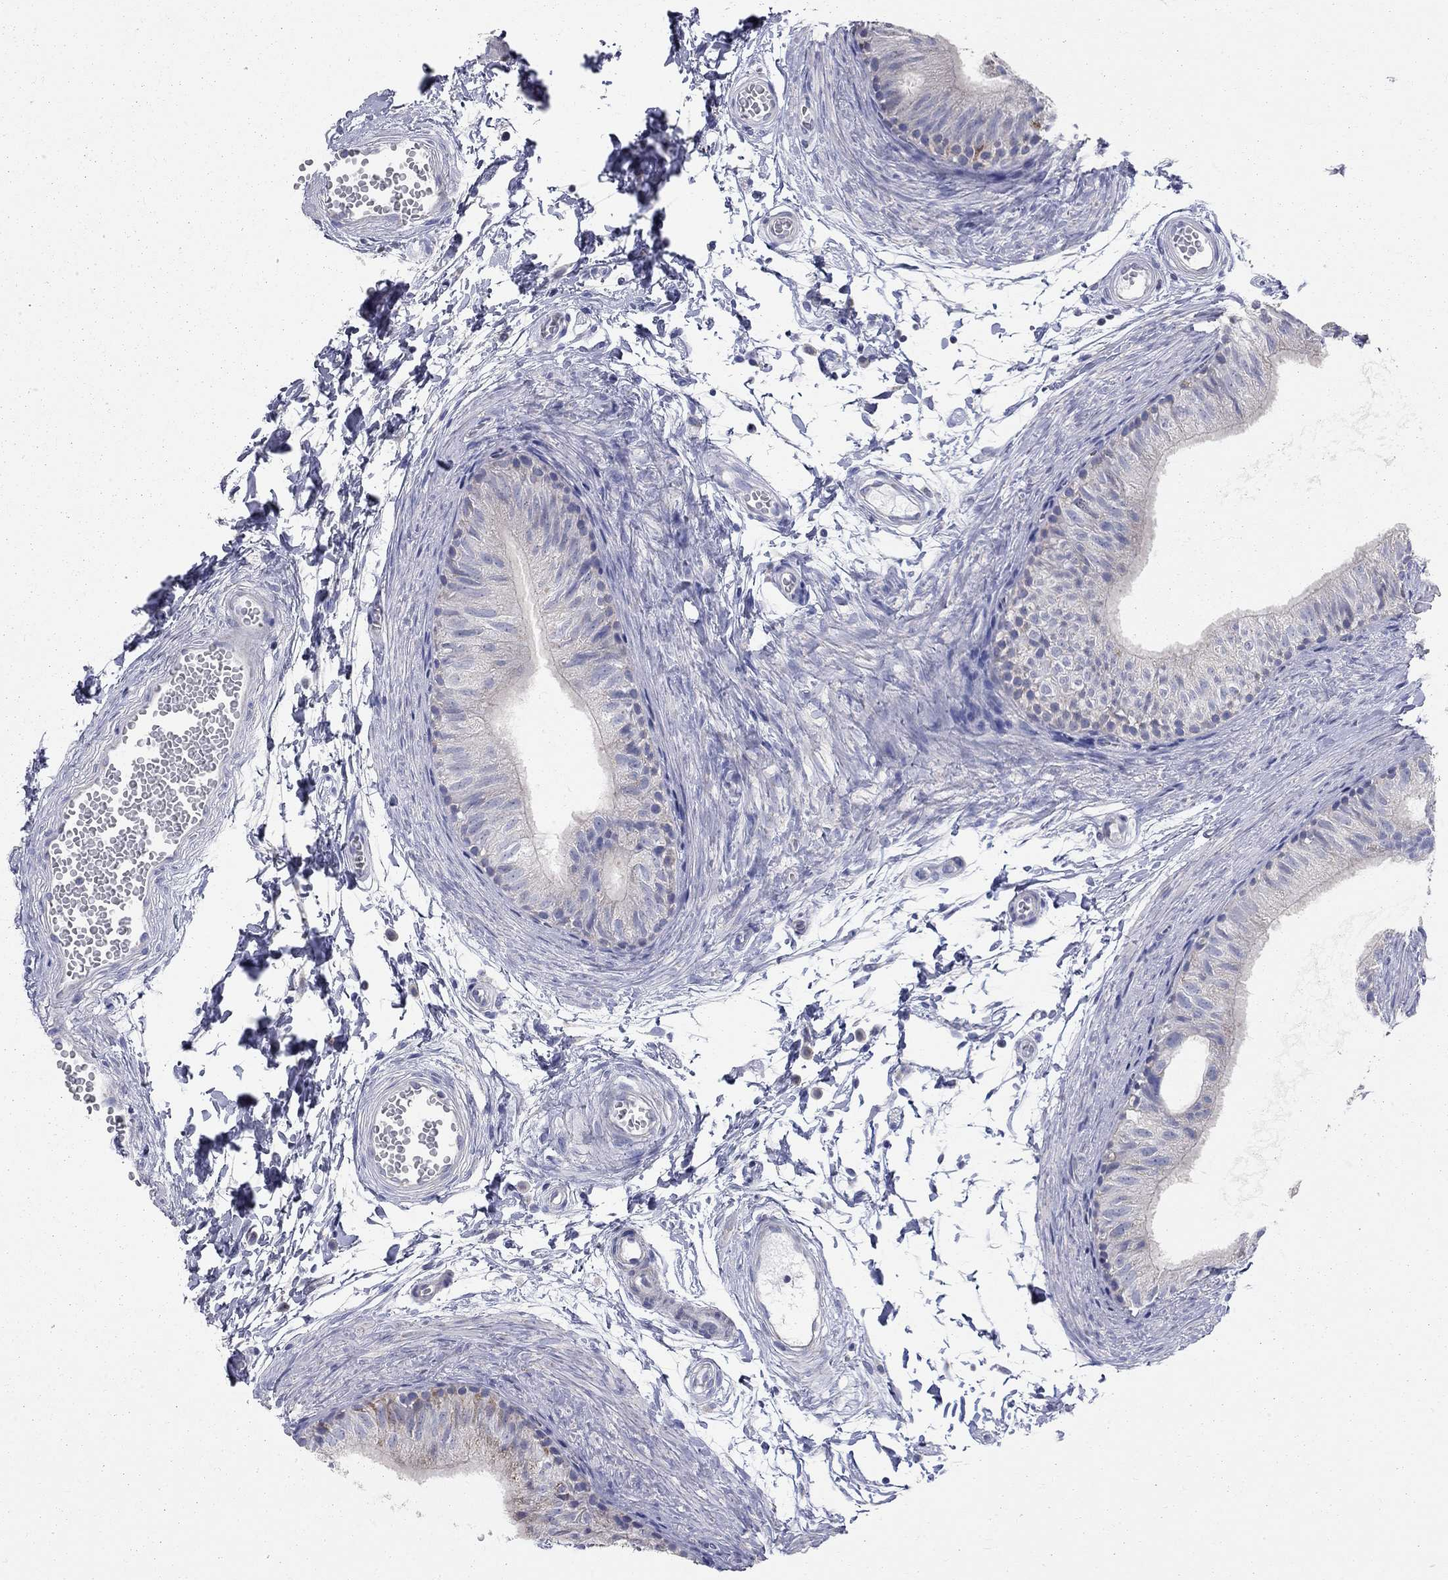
{"staining": {"intensity": "negative", "quantity": "none", "location": "none"}, "tissue": "epididymis", "cell_type": "Glandular cells", "image_type": "normal", "snomed": [{"axis": "morphology", "description": "Normal tissue, NOS"}, {"axis": "topography", "description": "Epididymis"}], "caption": "Photomicrograph shows no protein positivity in glandular cells of unremarkable epididymis. (Stains: DAB (3,3'-diaminobenzidine) immunohistochemistry with hematoxylin counter stain, Microscopy: brightfield microscopy at high magnification).", "gene": "CFAP161", "patient": {"sex": "male", "age": 22}}